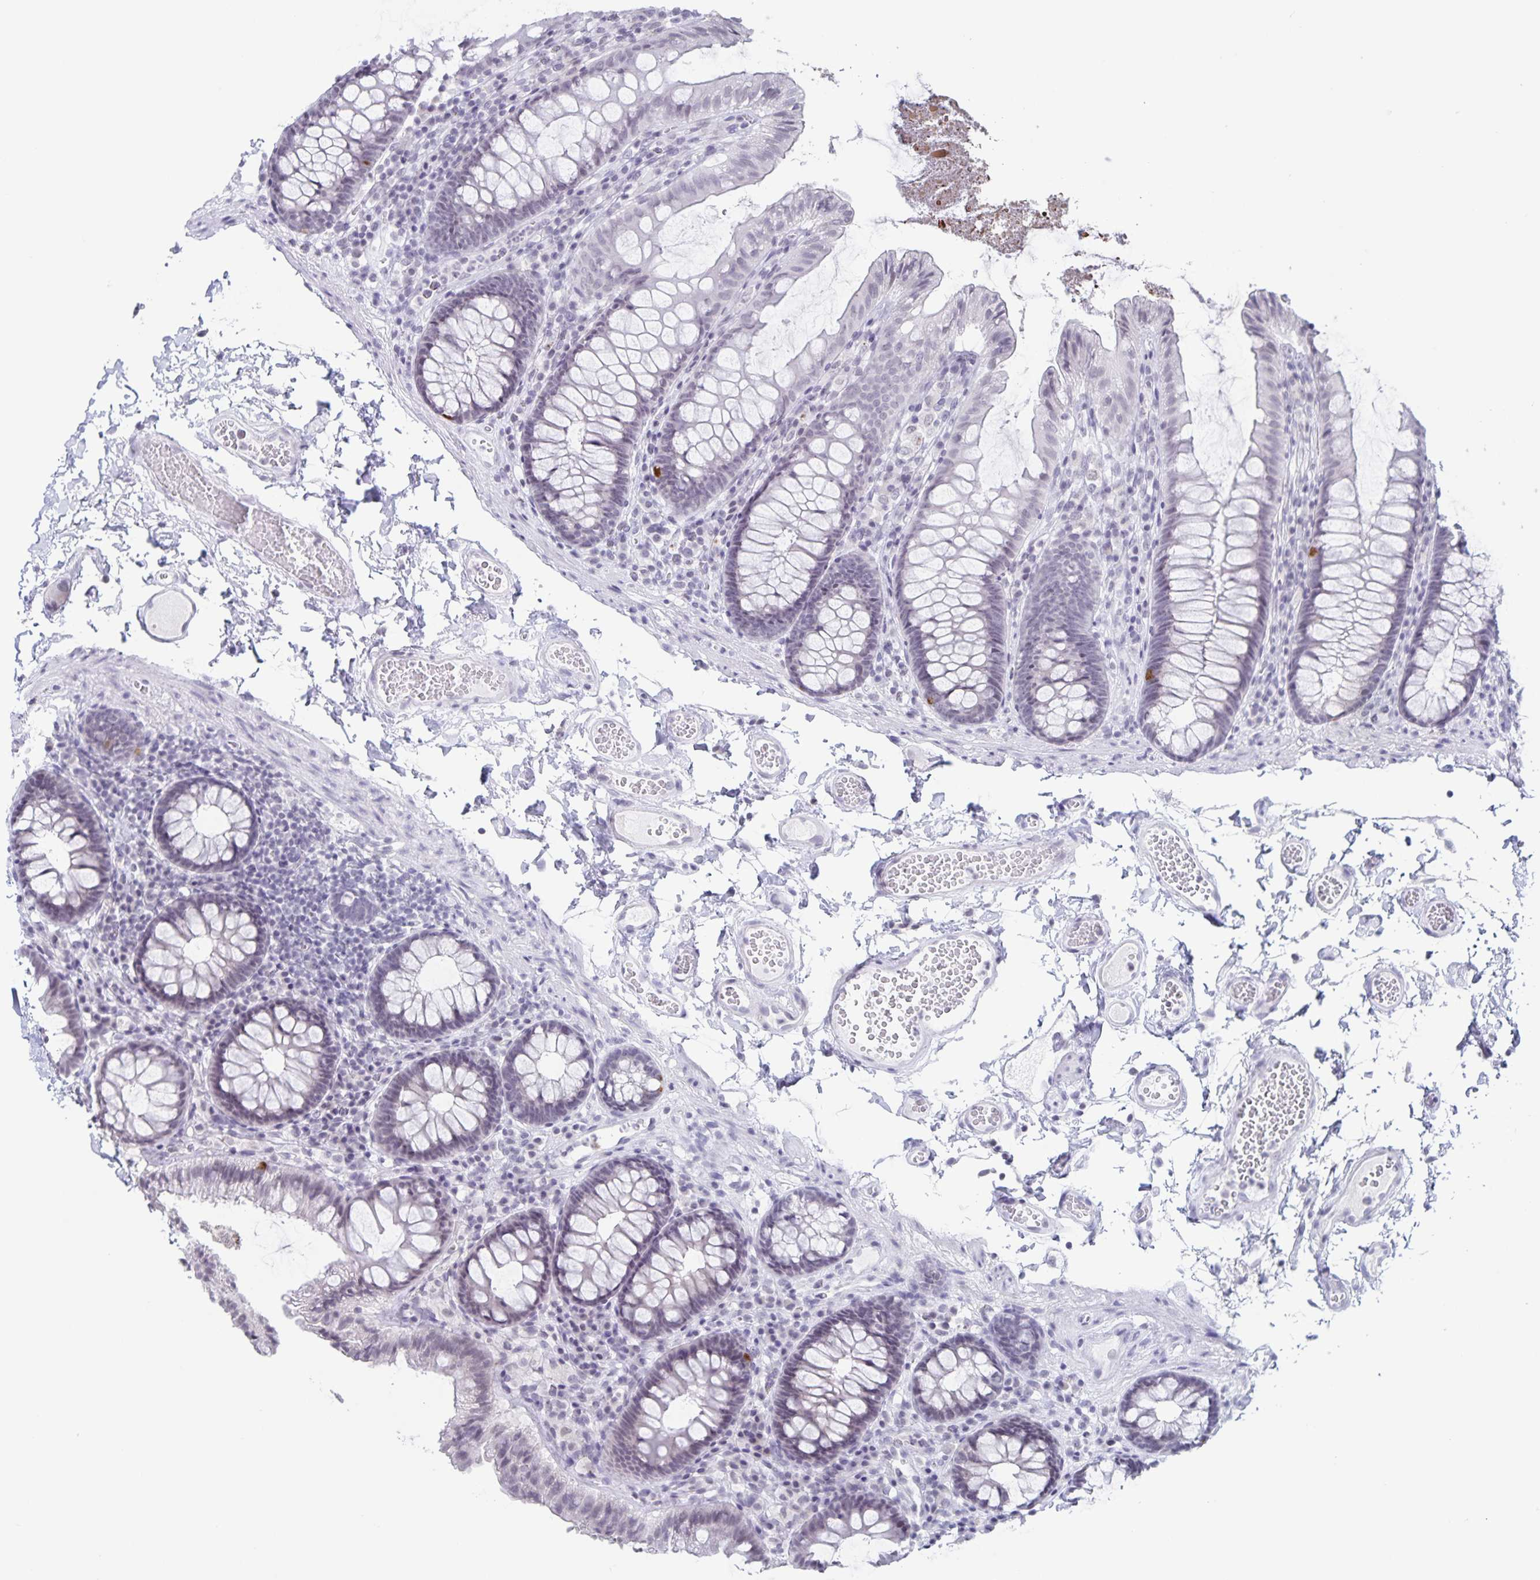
{"staining": {"intensity": "negative", "quantity": "none", "location": "none"}, "tissue": "colon", "cell_type": "Endothelial cells", "image_type": "normal", "snomed": [{"axis": "morphology", "description": "Normal tissue, NOS"}, {"axis": "topography", "description": "Colon"}, {"axis": "topography", "description": "Peripheral nerve tissue"}], "caption": "IHC micrograph of unremarkable colon stained for a protein (brown), which reveals no staining in endothelial cells. (Stains: DAB immunohistochemistry (IHC) with hematoxylin counter stain, Microscopy: brightfield microscopy at high magnification).", "gene": "LCE6A", "patient": {"sex": "male", "age": 84}}